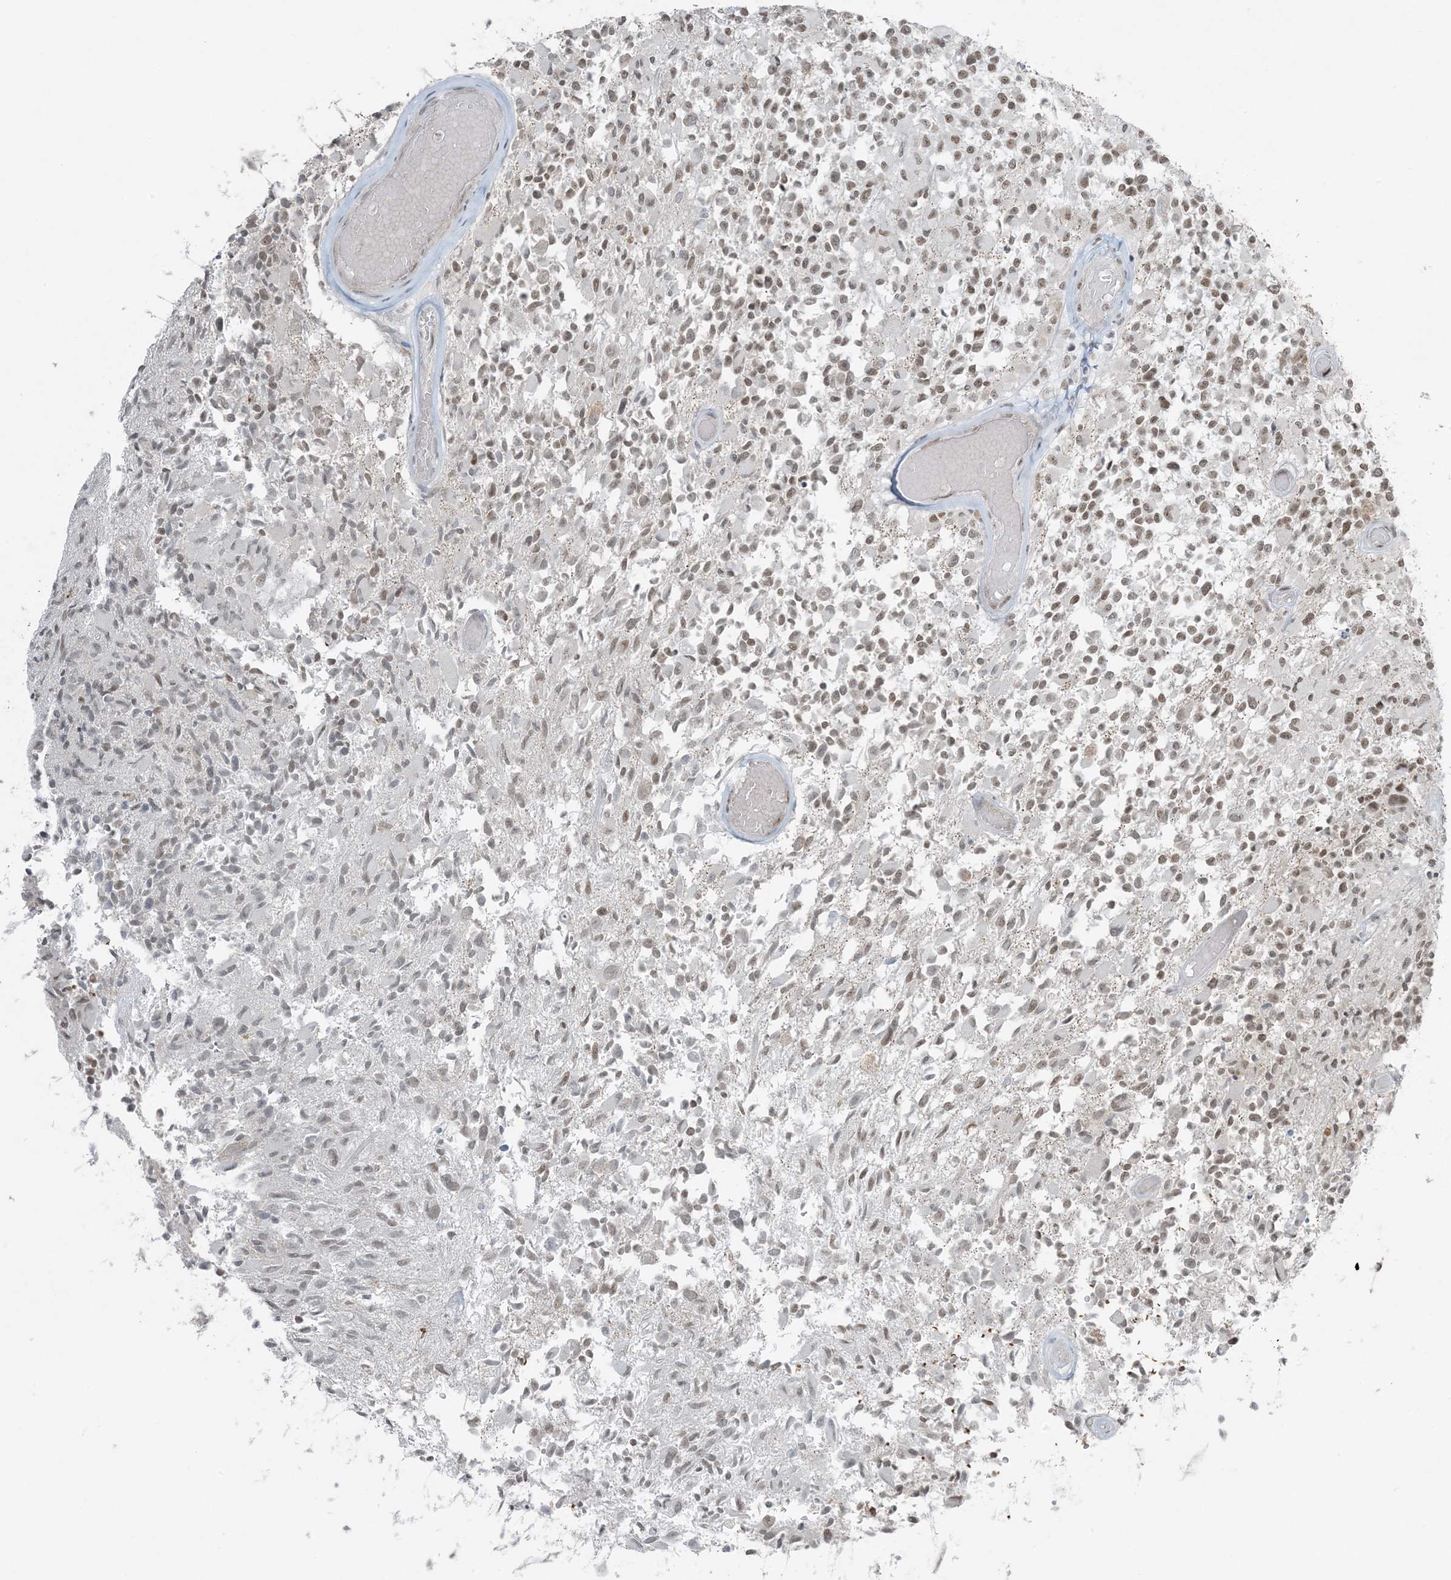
{"staining": {"intensity": "moderate", "quantity": ">75%", "location": "nuclear"}, "tissue": "glioma", "cell_type": "Tumor cells", "image_type": "cancer", "snomed": [{"axis": "morphology", "description": "Glioma, malignant, High grade"}, {"axis": "morphology", "description": "Glioblastoma, NOS"}, {"axis": "topography", "description": "Brain"}], "caption": "High-magnification brightfield microscopy of malignant glioma (high-grade) stained with DAB (brown) and counterstained with hematoxylin (blue). tumor cells exhibit moderate nuclear staining is appreciated in about>75% of cells.", "gene": "ZNF787", "patient": {"sex": "male", "age": 60}}